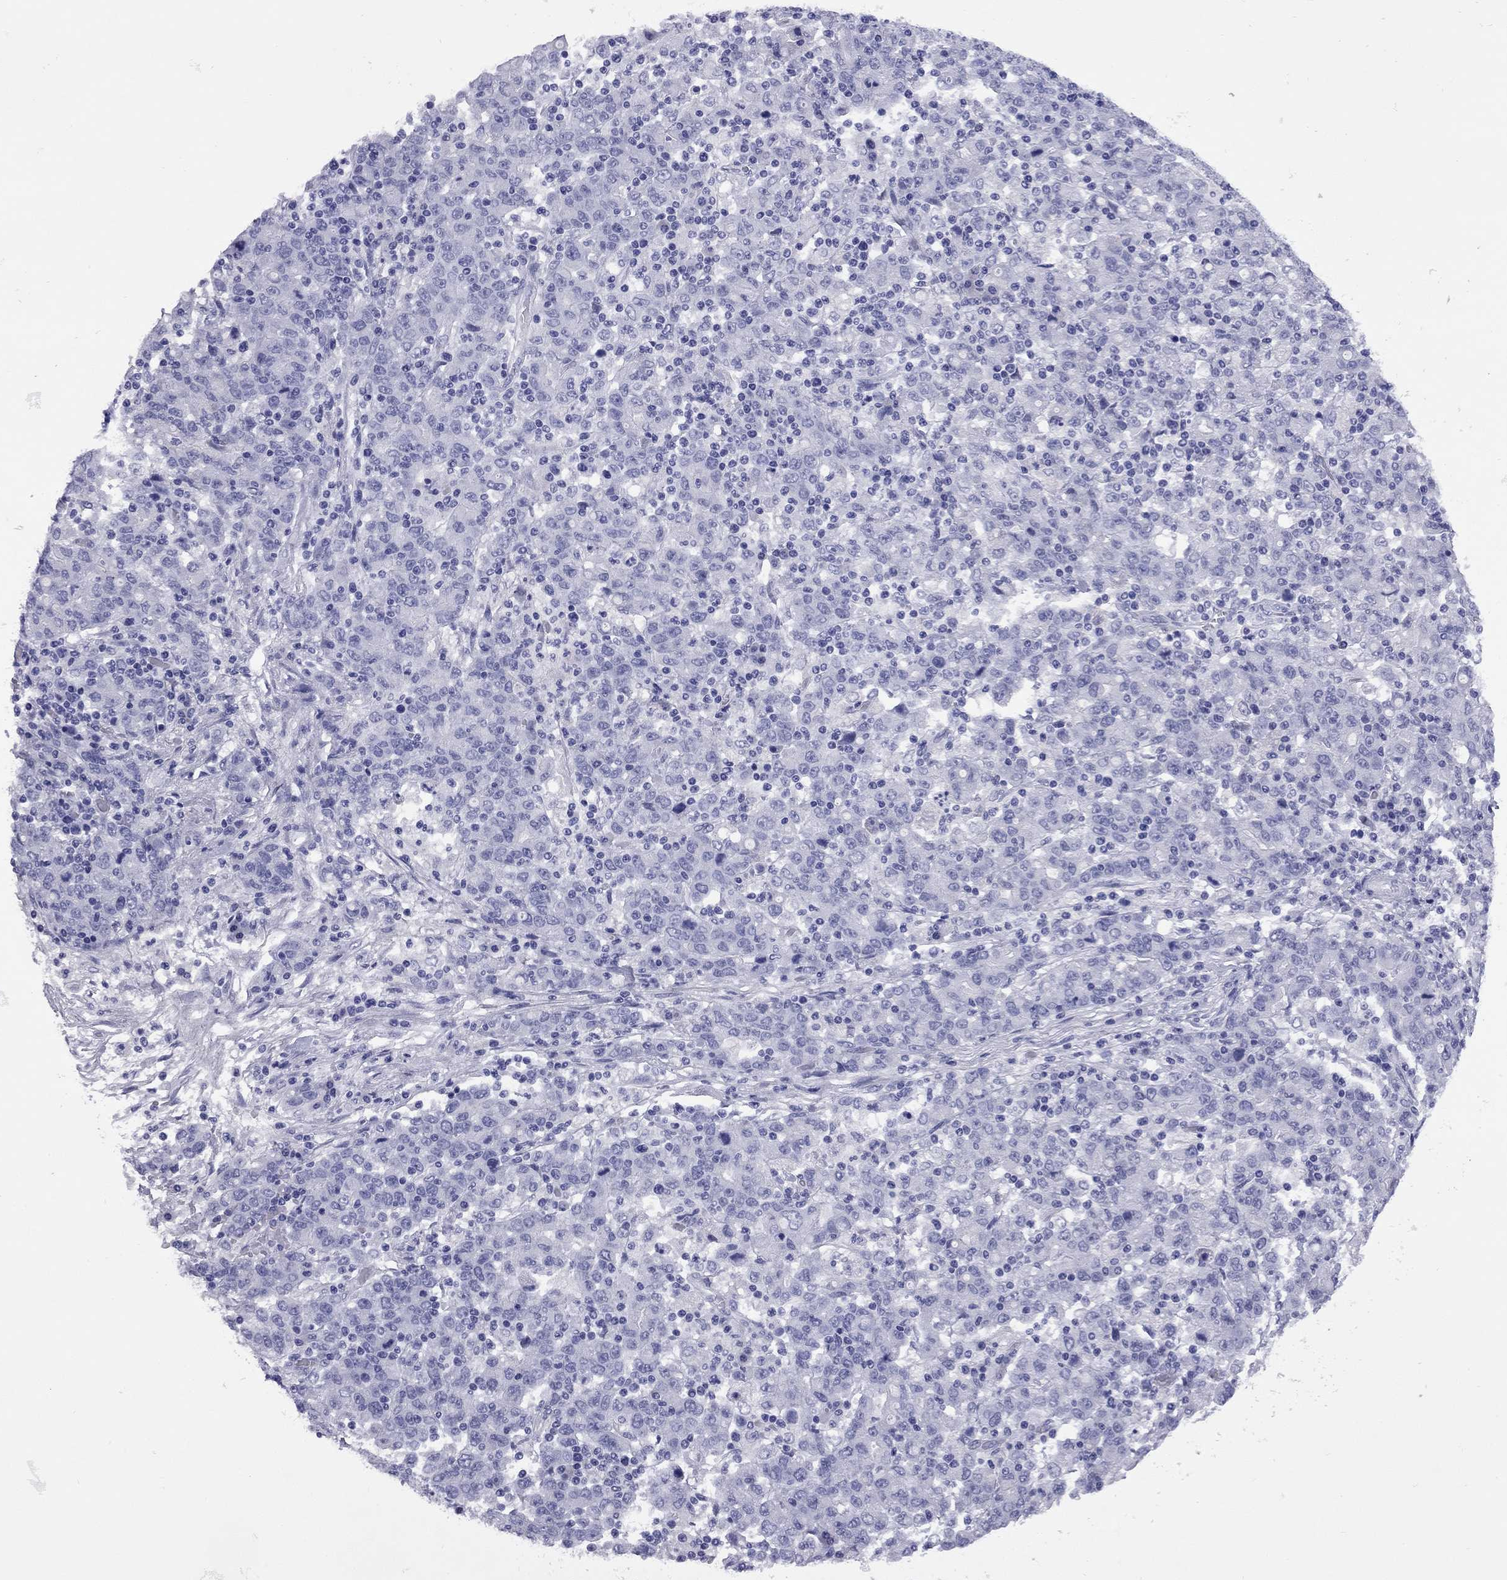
{"staining": {"intensity": "negative", "quantity": "none", "location": "none"}, "tissue": "stomach cancer", "cell_type": "Tumor cells", "image_type": "cancer", "snomed": [{"axis": "morphology", "description": "Adenocarcinoma, NOS"}, {"axis": "topography", "description": "Stomach, upper"}], "caption": "This micrograph is of stomach adenocarcinoma stained with immunohistochemistry to label a protein in brown with the nuclei are counter-stained blue. There is no staining in tumor cells.", "gene": "EPPIN", "patient": {"sex": "male", "age": 69}}